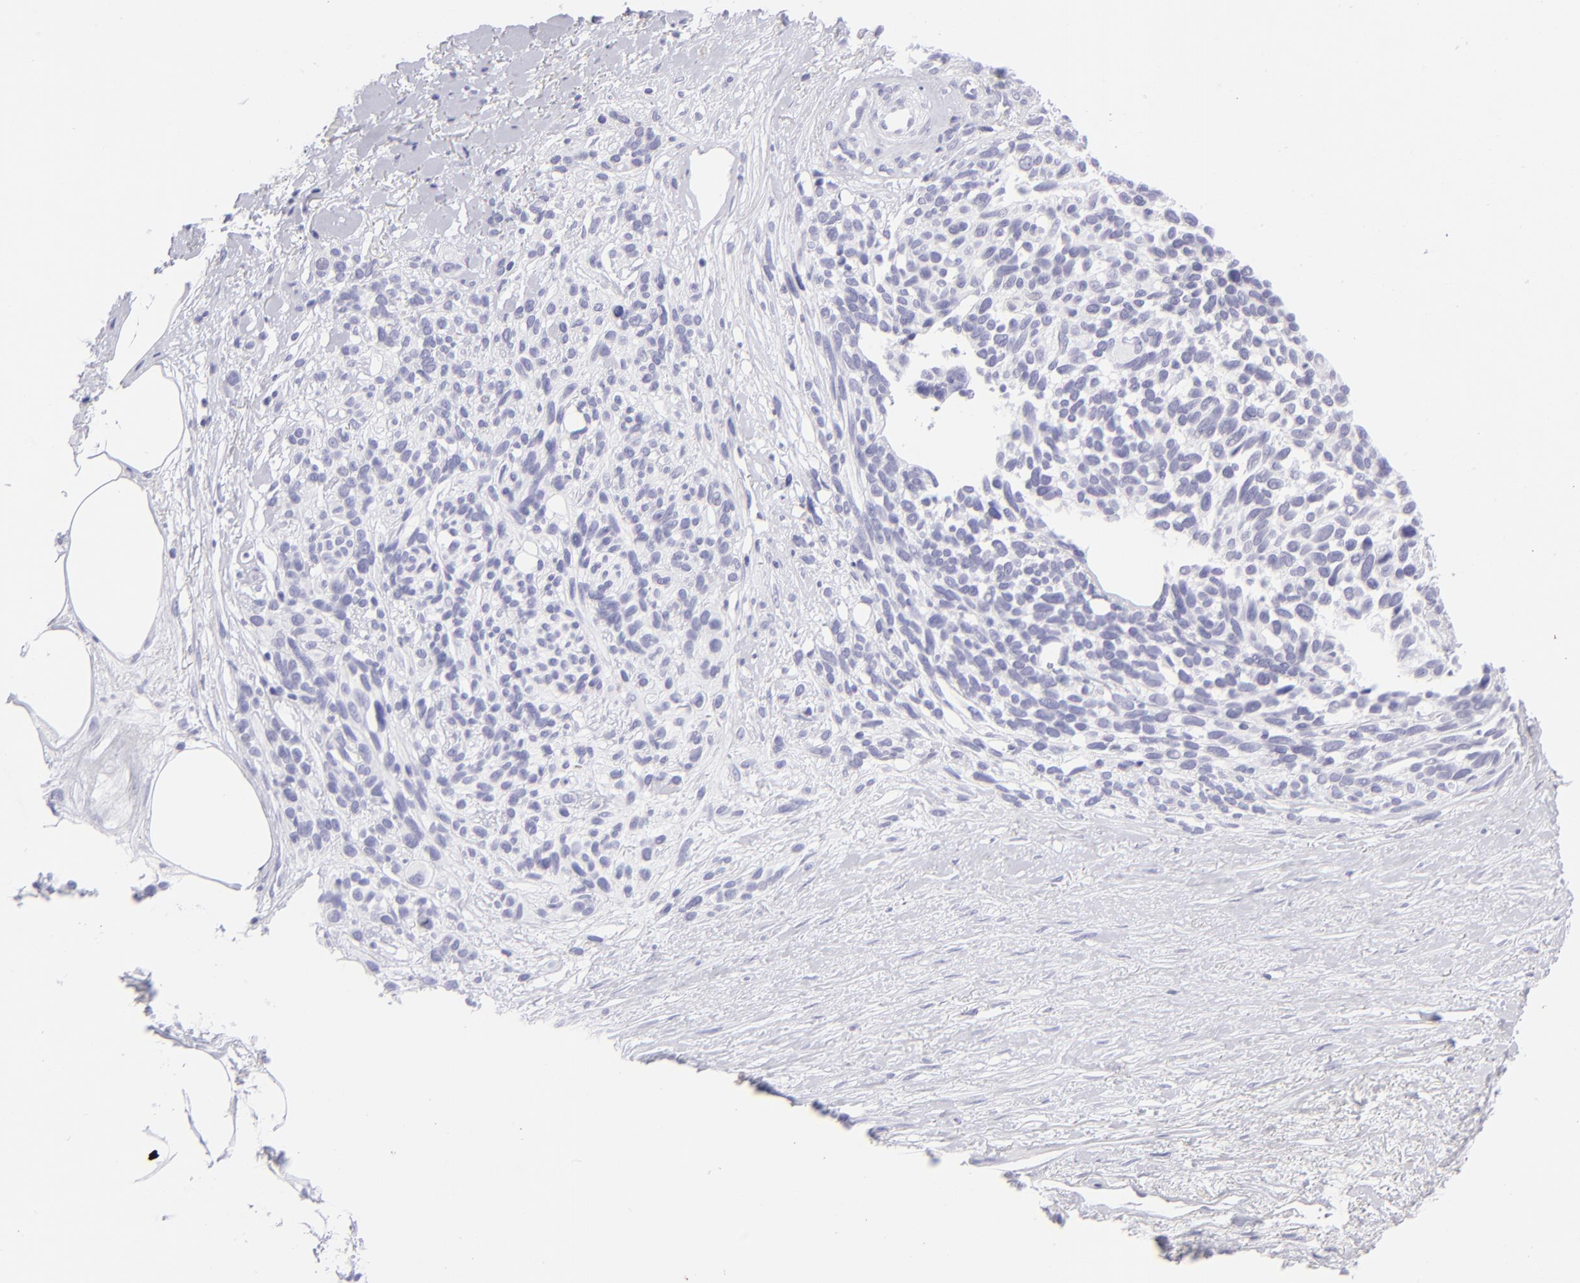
{"staining": {"intensity": "negative", "quantity": "none", "location": "none"}, "tissue": "melanoma", "cell_type": "Tumor cells", "image_type": "cancer", "snomed": [{"axis": "morphology", "description": "Malignant melanoma, NOS"}, {"axis": "topography", "description": "Skin"}], "caption": "Immunohistochemical staining of human malignant melanoma demonstrates no significant positivity in tumor cells.", "gene": "SLC1A2", "patient": {"sex": "female", "age": 85}}